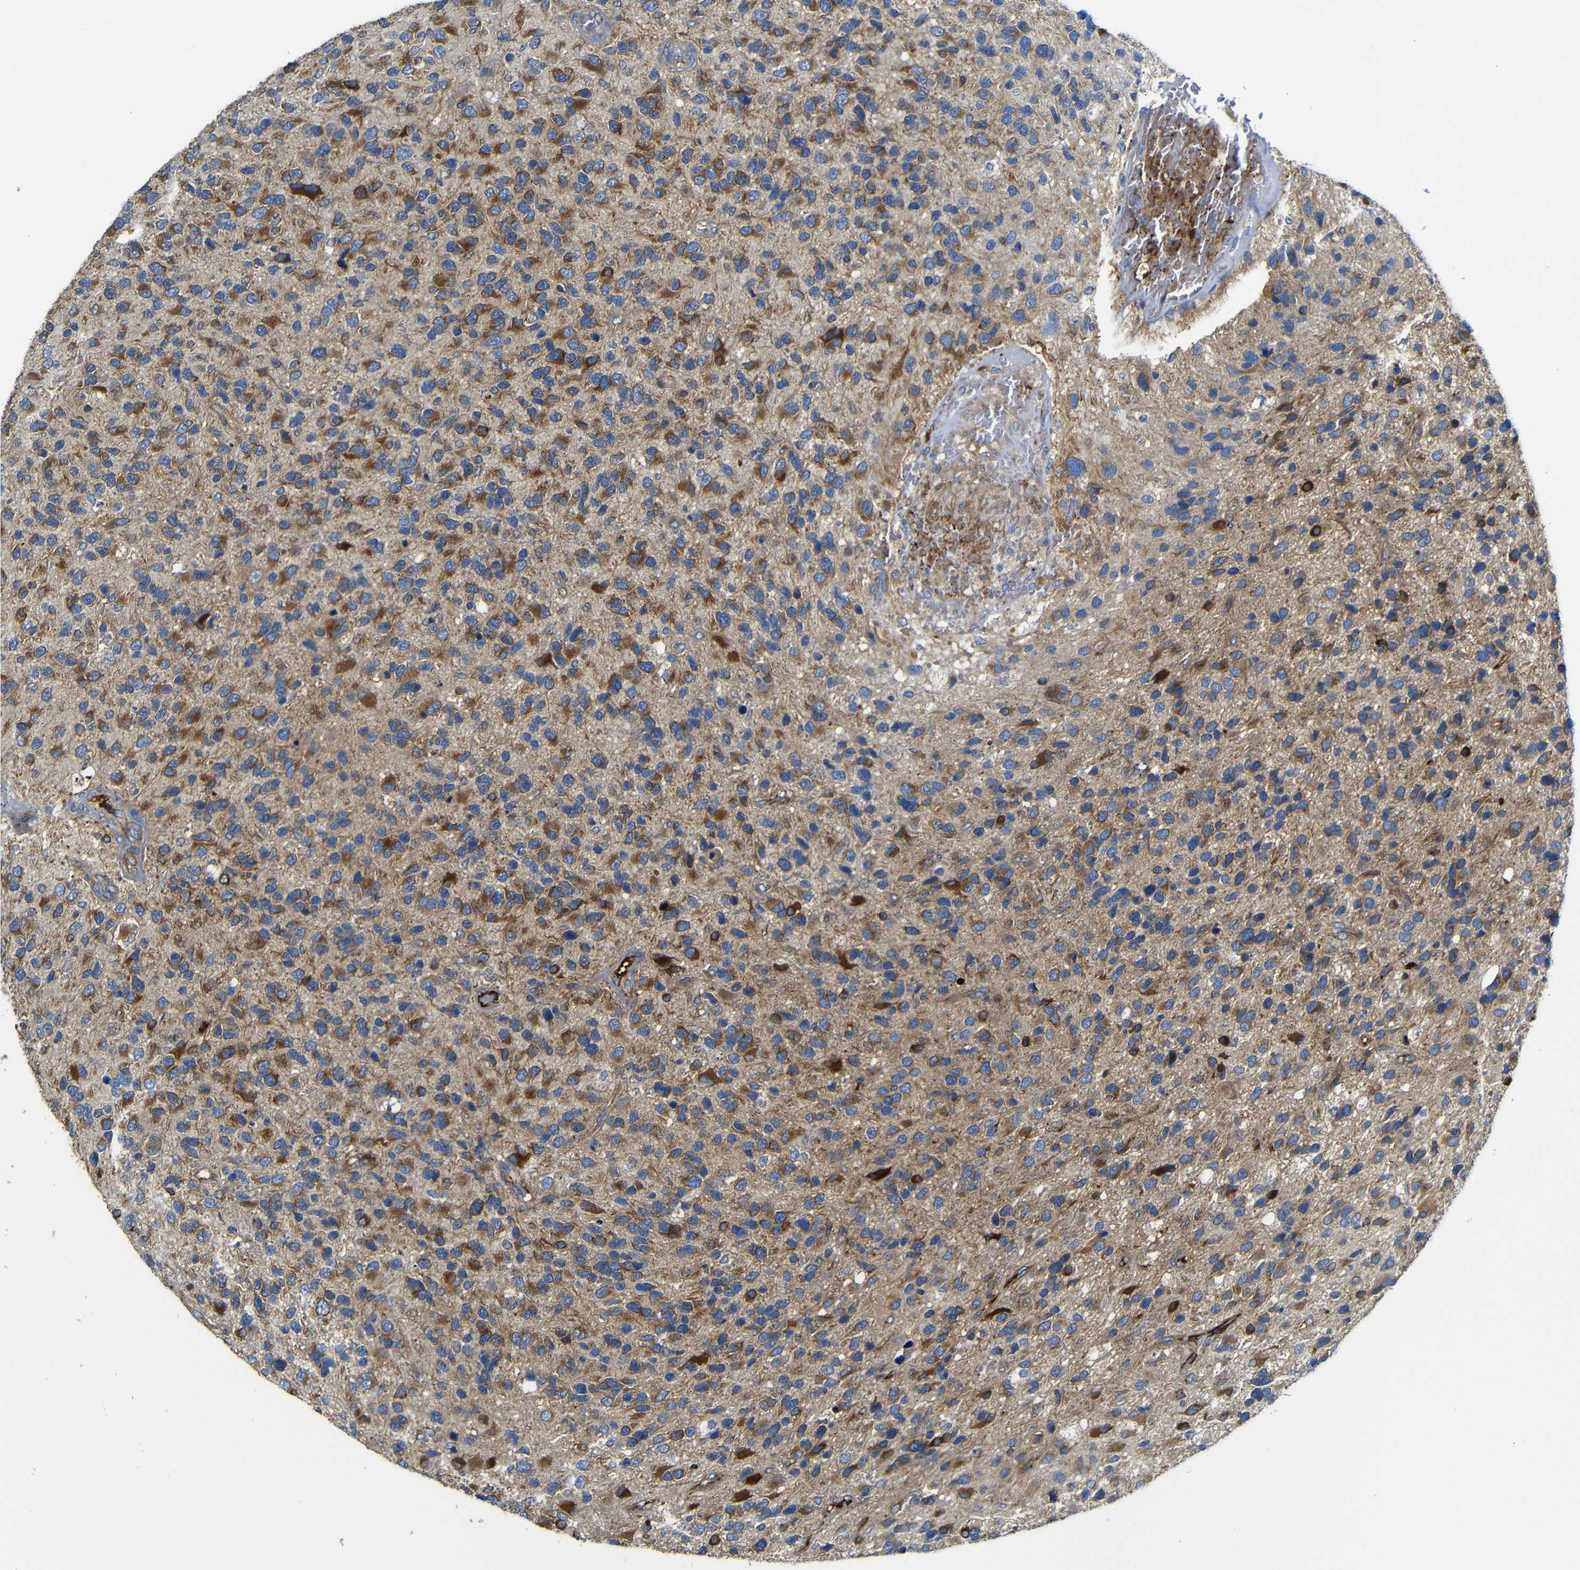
{"staining": {"intensity": "moderate", "quantity": ">75%", "location": "cytoplasmic/membranous"}, "tissue": "glioma", "cell_type": "Tumor cells", "image_type": "cancer", "snomed": [{"axis": "morphology", "description": "Glioma, malignant, High grade"}, {"axis": "topography", "description": "Brain"}], "caption": "Human glioma stained with a protein marker demonstrates moderate staining in tumor cells.", "gene": "CLCC1", "patient": {"sex": "female", "age": 58}}